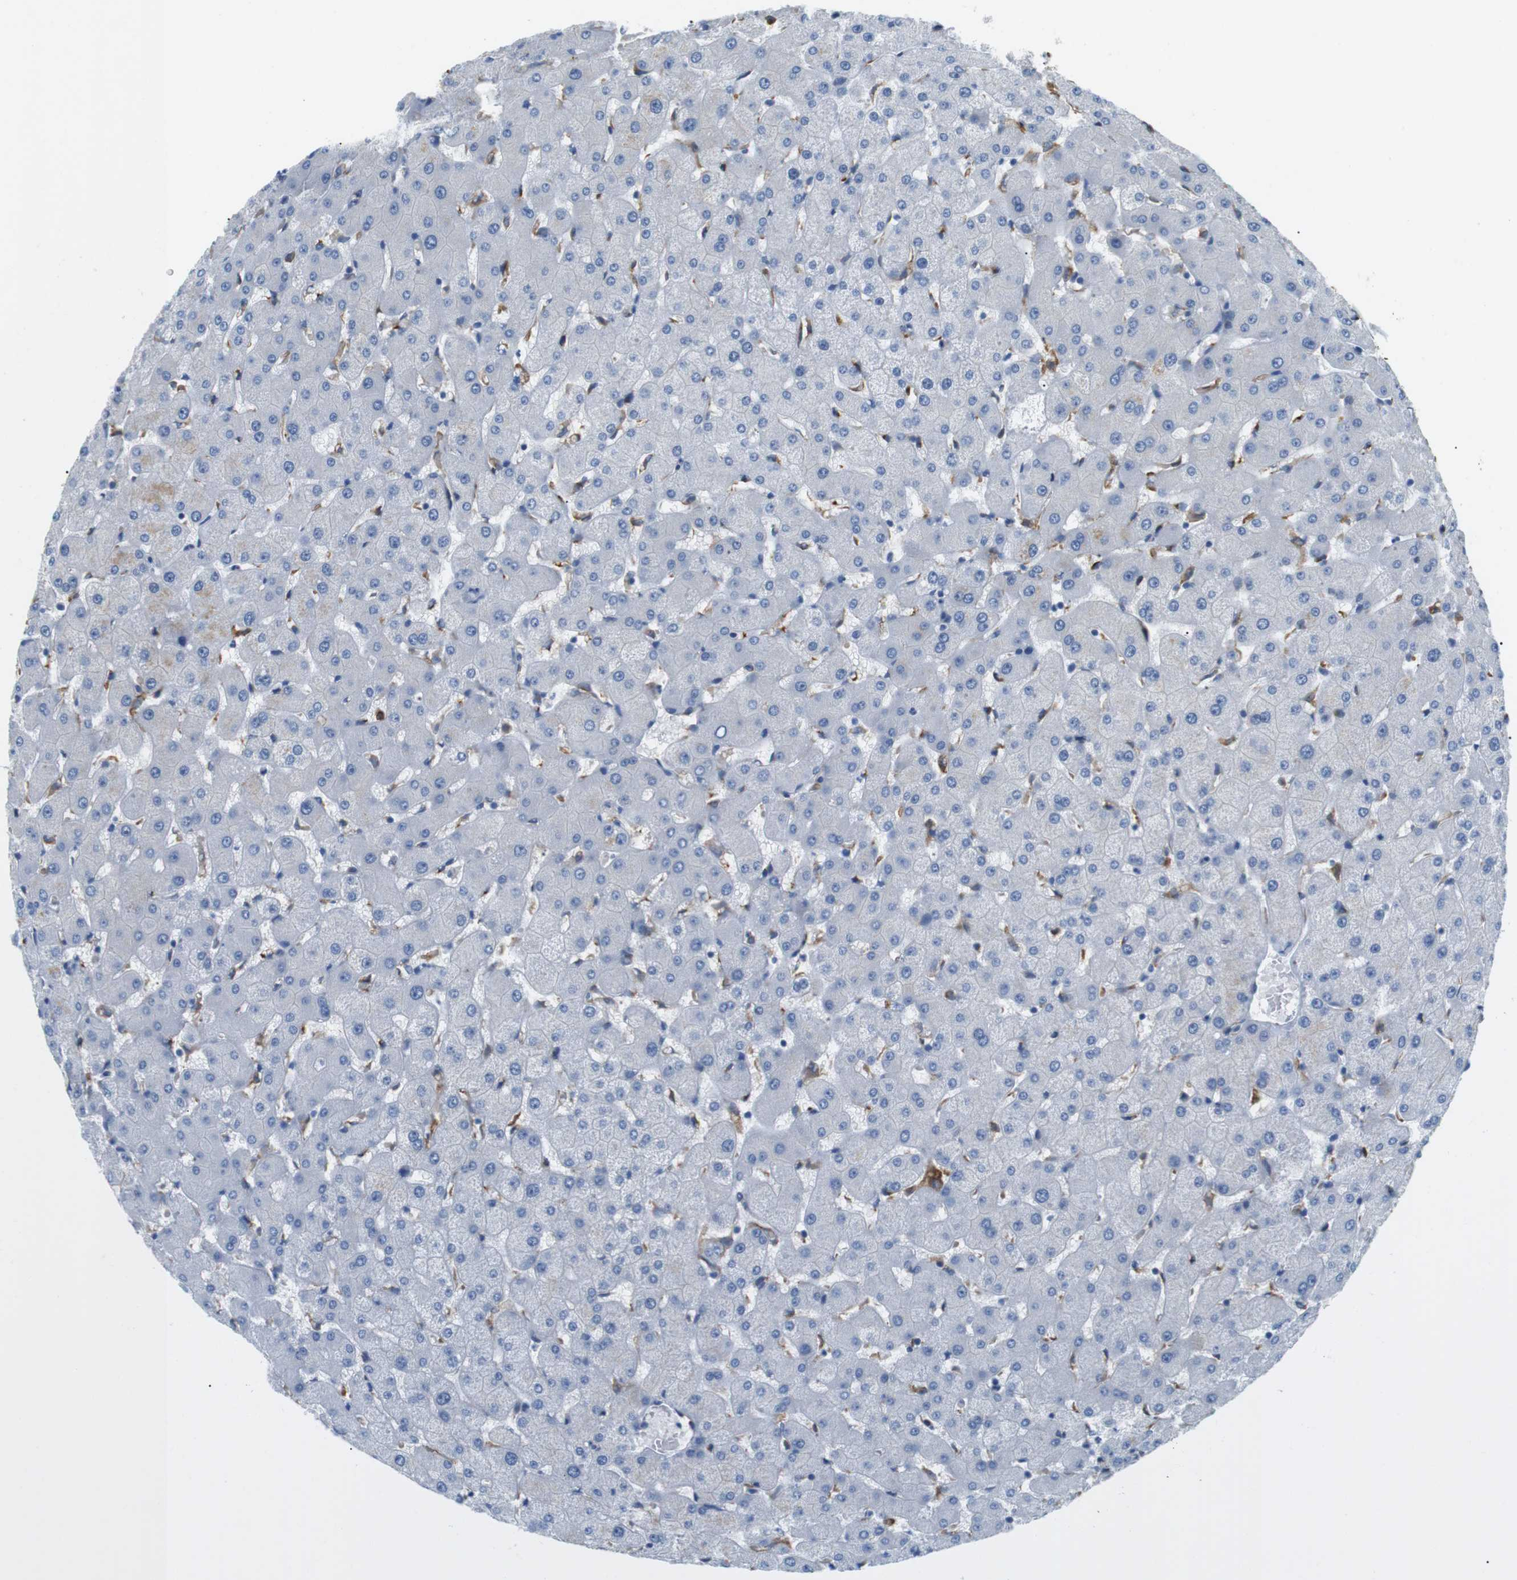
{"staining": {"intensity": "negative", "quantity": "none", "location": "none"}, "tissue": "liver", "cell_type": "Cholangiocytes", "image_type": "normal", "snomed": [{"axis": "morphology", "description": "Normal tissue, NOS"}, {"axis": "topography", "description": "Liver"}], "caption": "Immunohistochemistry of normal human liver exhibits no positivity in cholangiocytes. (DAB IHC, high magnification).", "gene": "FCGRT", "patient": {"sex": "female", "age": 63}}